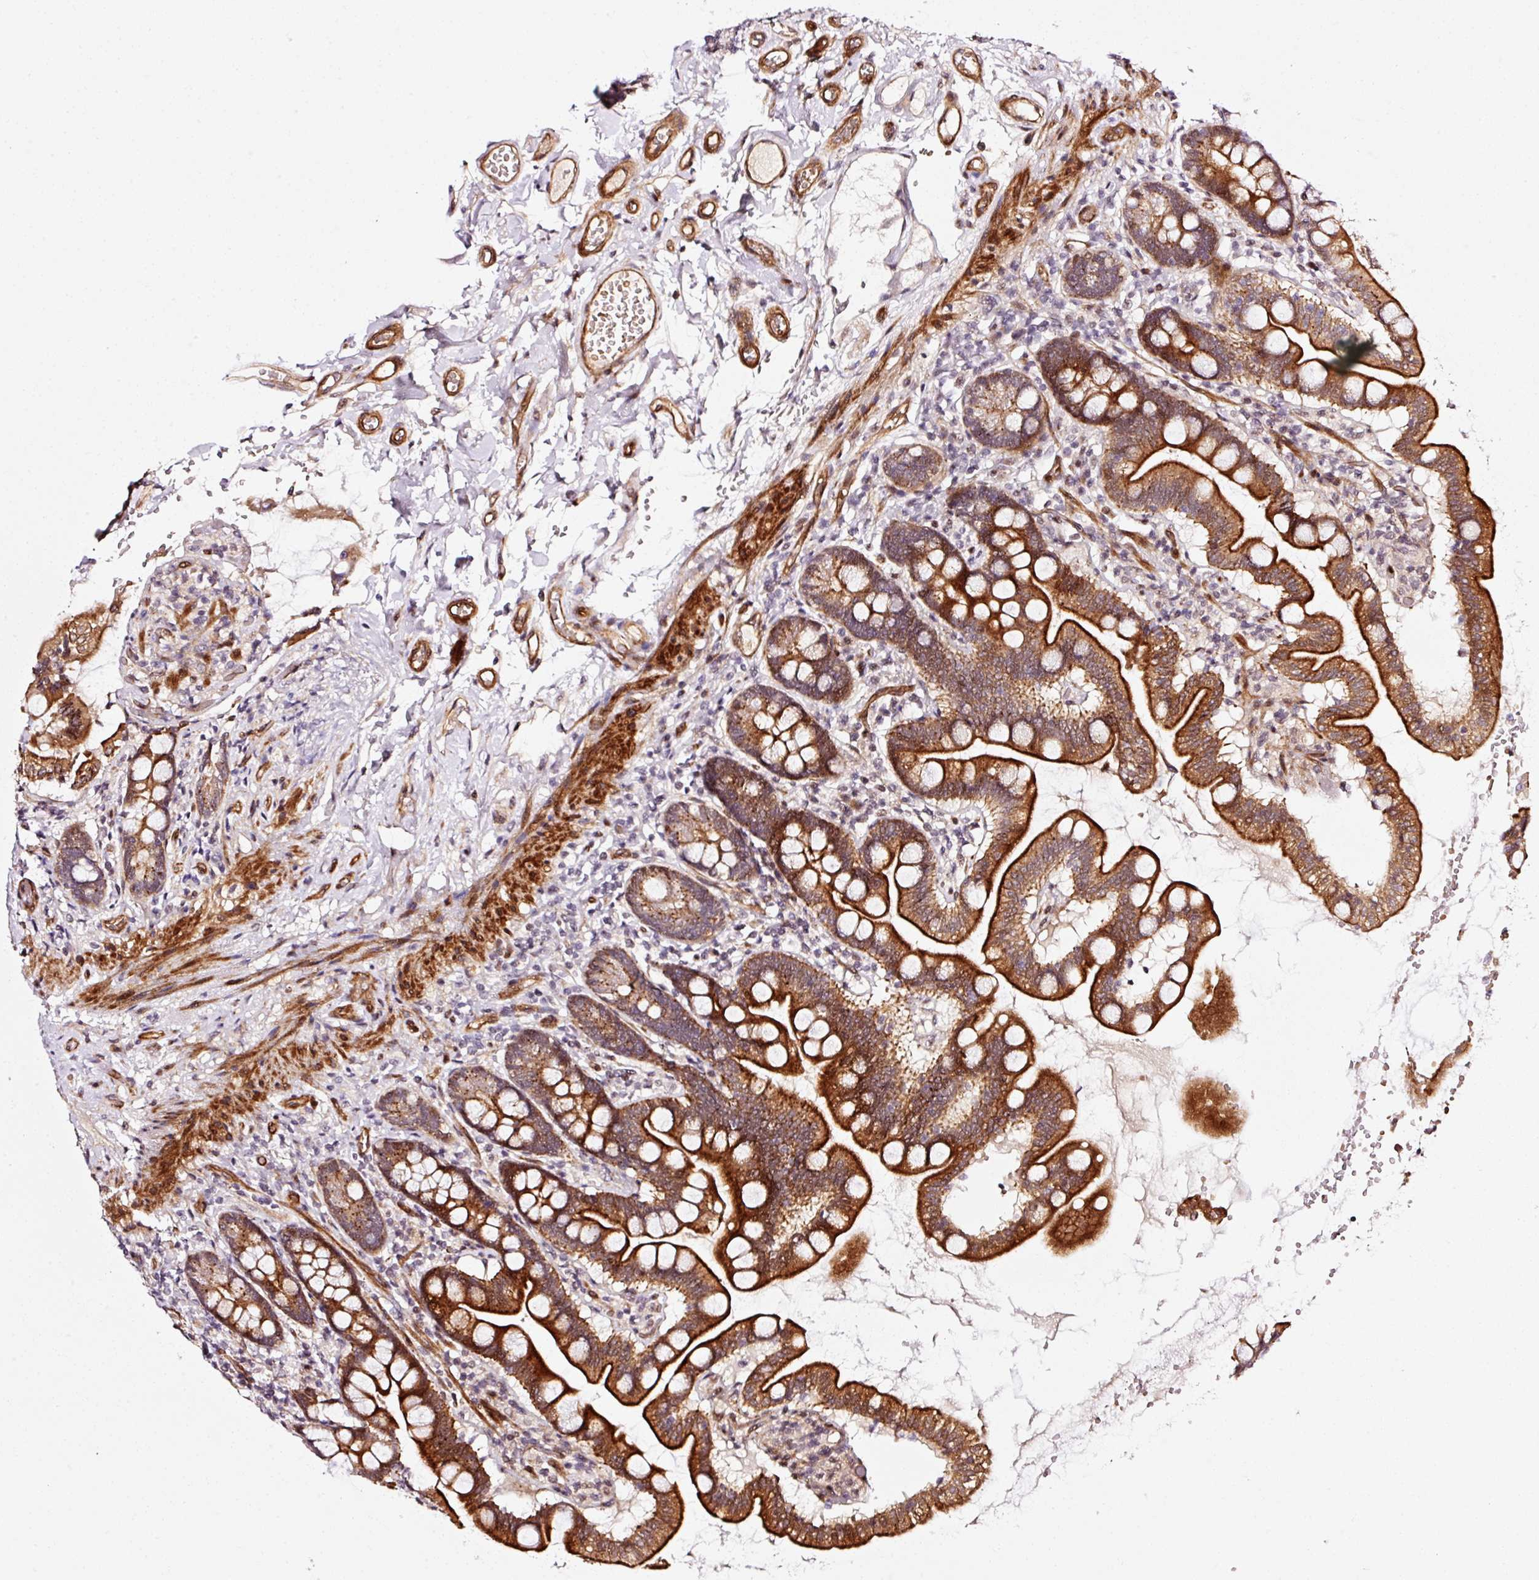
{"staining": {"intensity": "strong", "quantity": ">75%", "location": "cytoplasmic/membranous"}, "tissue": "small intestine", "cell_type": "Glandular cells", "image_type": "normal", "snomed": [{"axis": "morphology", "description": "Normal tissue, NOS"}, {"axis": "topography", "description": "Small intestine"}], "caption": "Normal small intestine demonstrates strong cytoplasmic/membranous staining in about >75% of glandular cells.", "gene": "ANKRD20A1", "patient": {"sex": "female", "age": 64}}